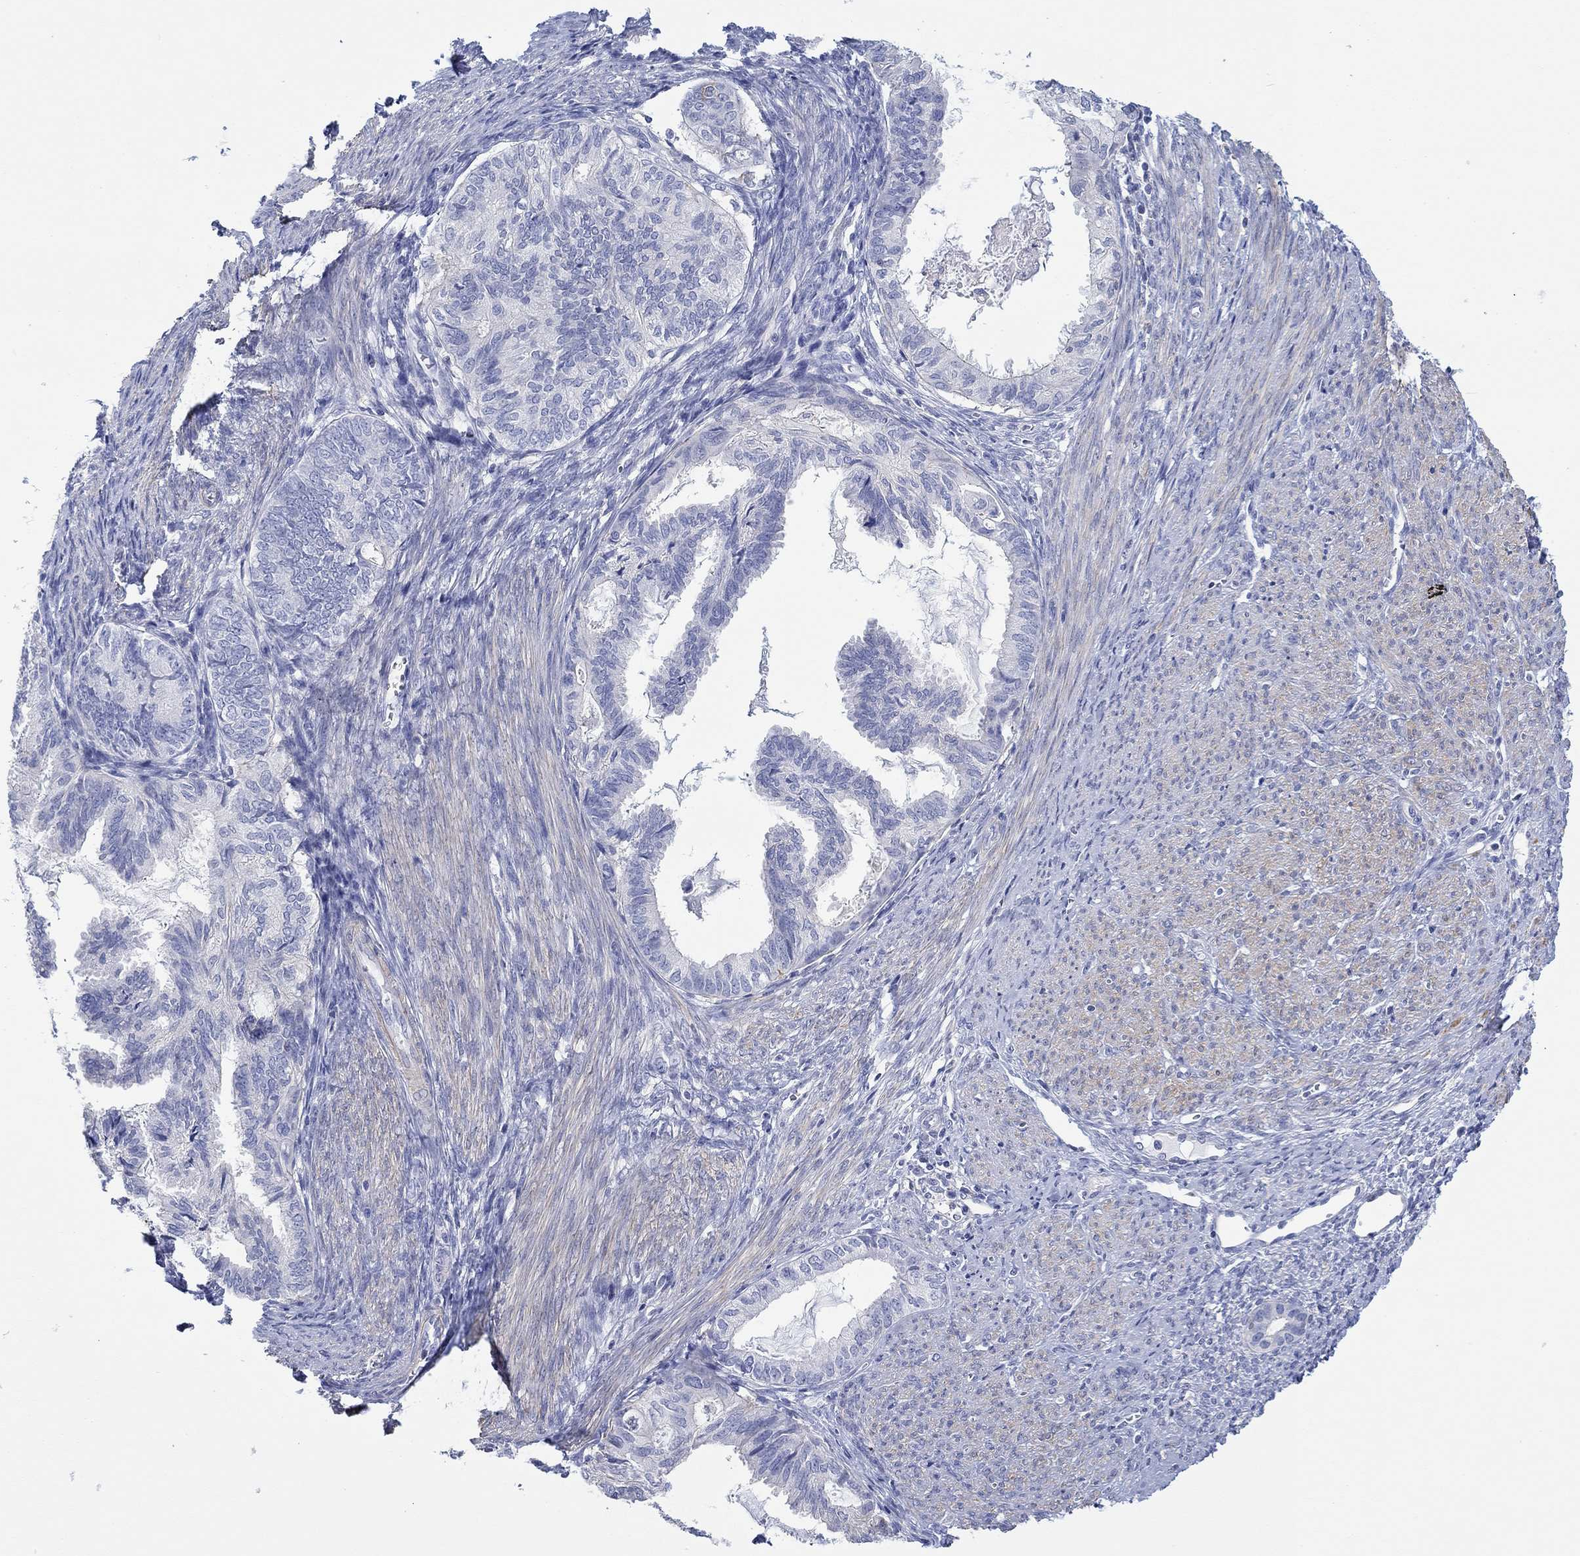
{"staining": {"intensity": "negative", "quantity": "none", "location": "none"}, "tissue": "endometrial cancer", "cell_type": "Tumor cells", "image_type": "cancer", "snomed": [{"axis": "morphology", "description": "Adenocarcinoma, NOS"}, {"axis": "topography", "description": "Endometrium"}], "caption": "Human adenocarcinoma (endometrial) stained for a protein using immunohistochemistry exhibits no positivity in tumor cells.", "gene": "PPIL6", "patient": {"sex": "female", "age": 86}}